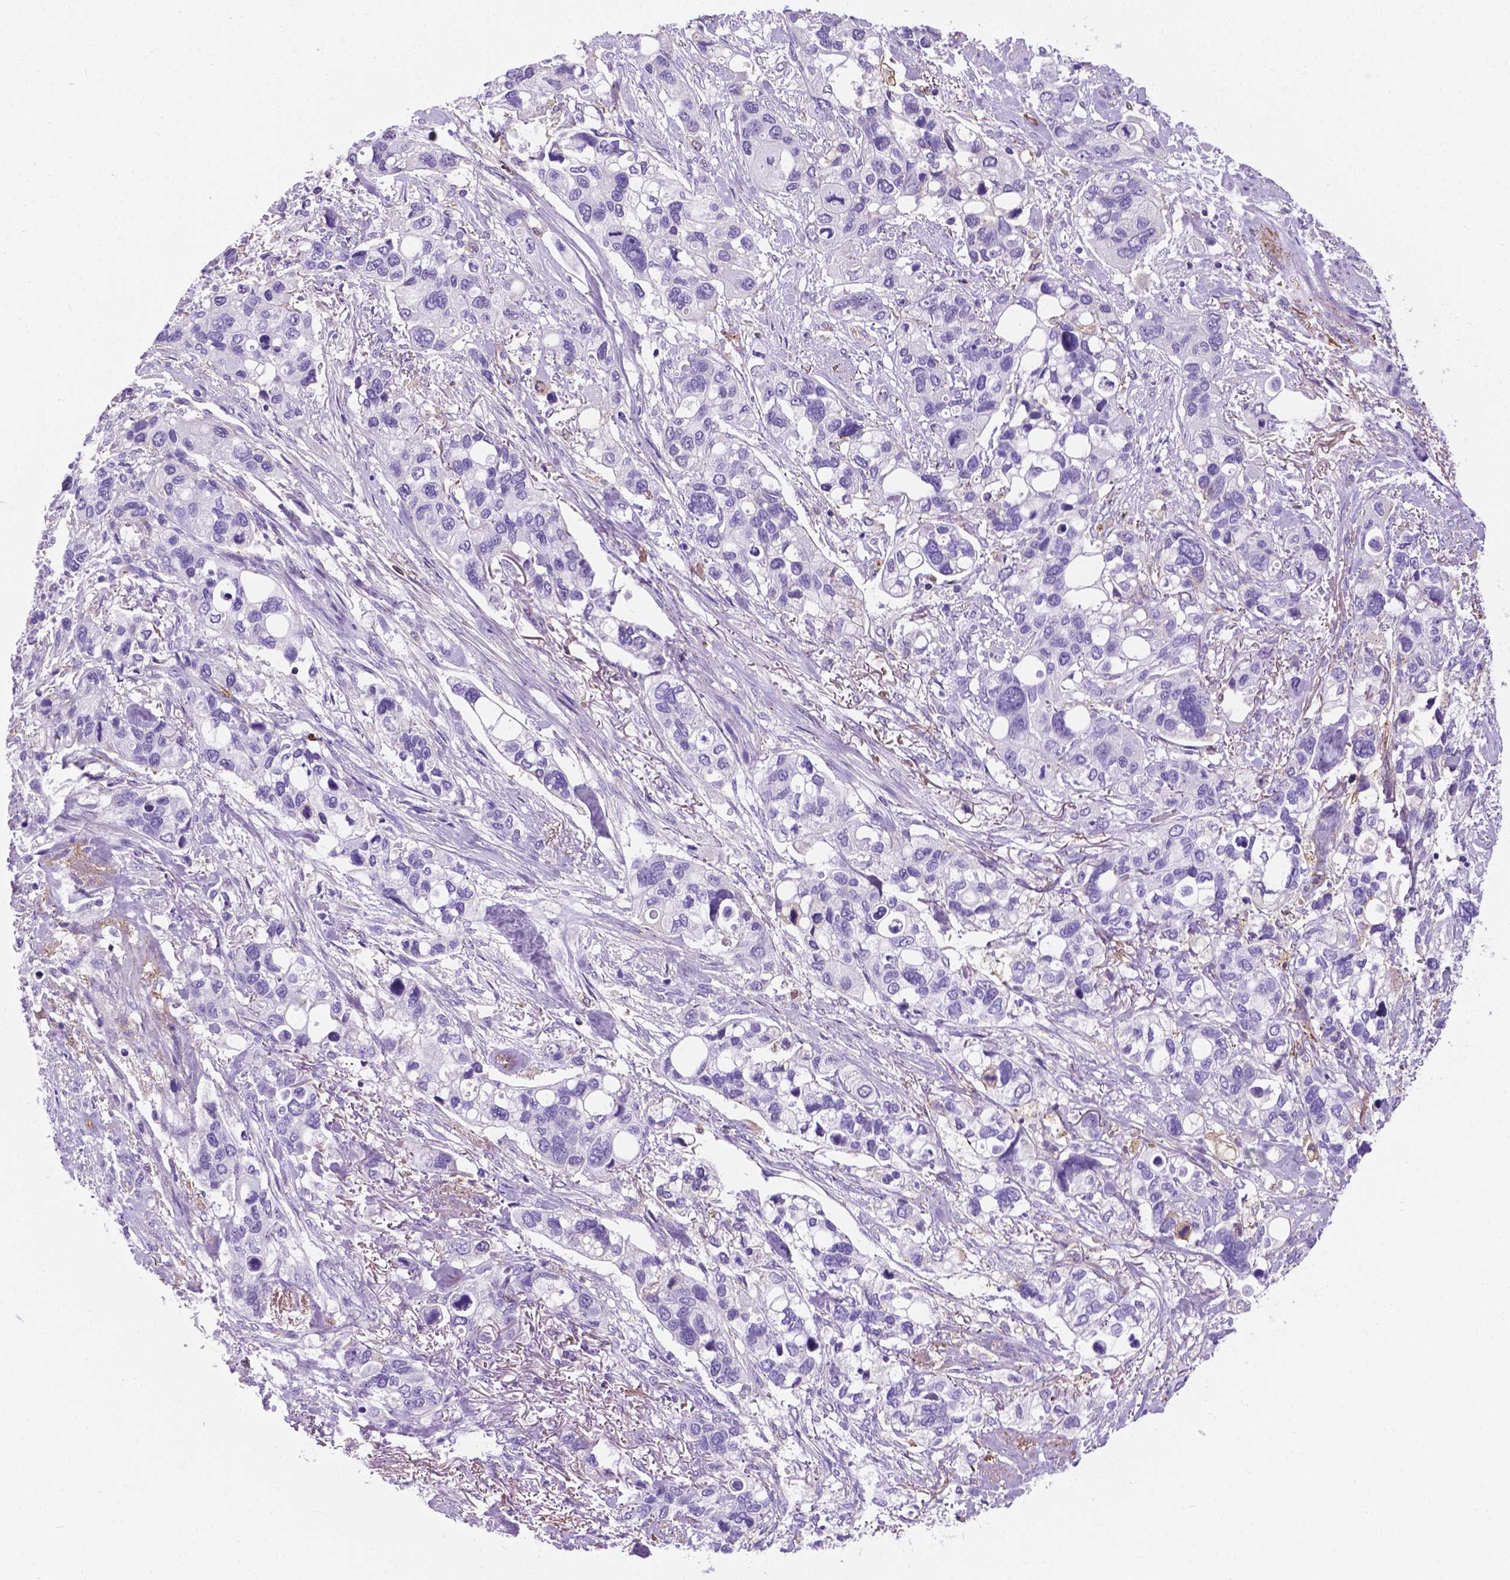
{"staining": {"intensity": "negative", "quantity": "none", "location": "none"}, "tissue": "stomach cancer", "cell_type": "Tumor cells", "image_type": "cancer", "snomed": [{"axis": "morphology", "description": "Adenocarcinoma, NOS"}, {"axis": "topography", "description": "Stomach, upper"}], "caption": "Immunohistochemistry of stomach cancer (adenocarcinoma) exhibits no expression in tumor cells.", "gene": "APOE", "patient": {"sex": "female", "age": 81}}